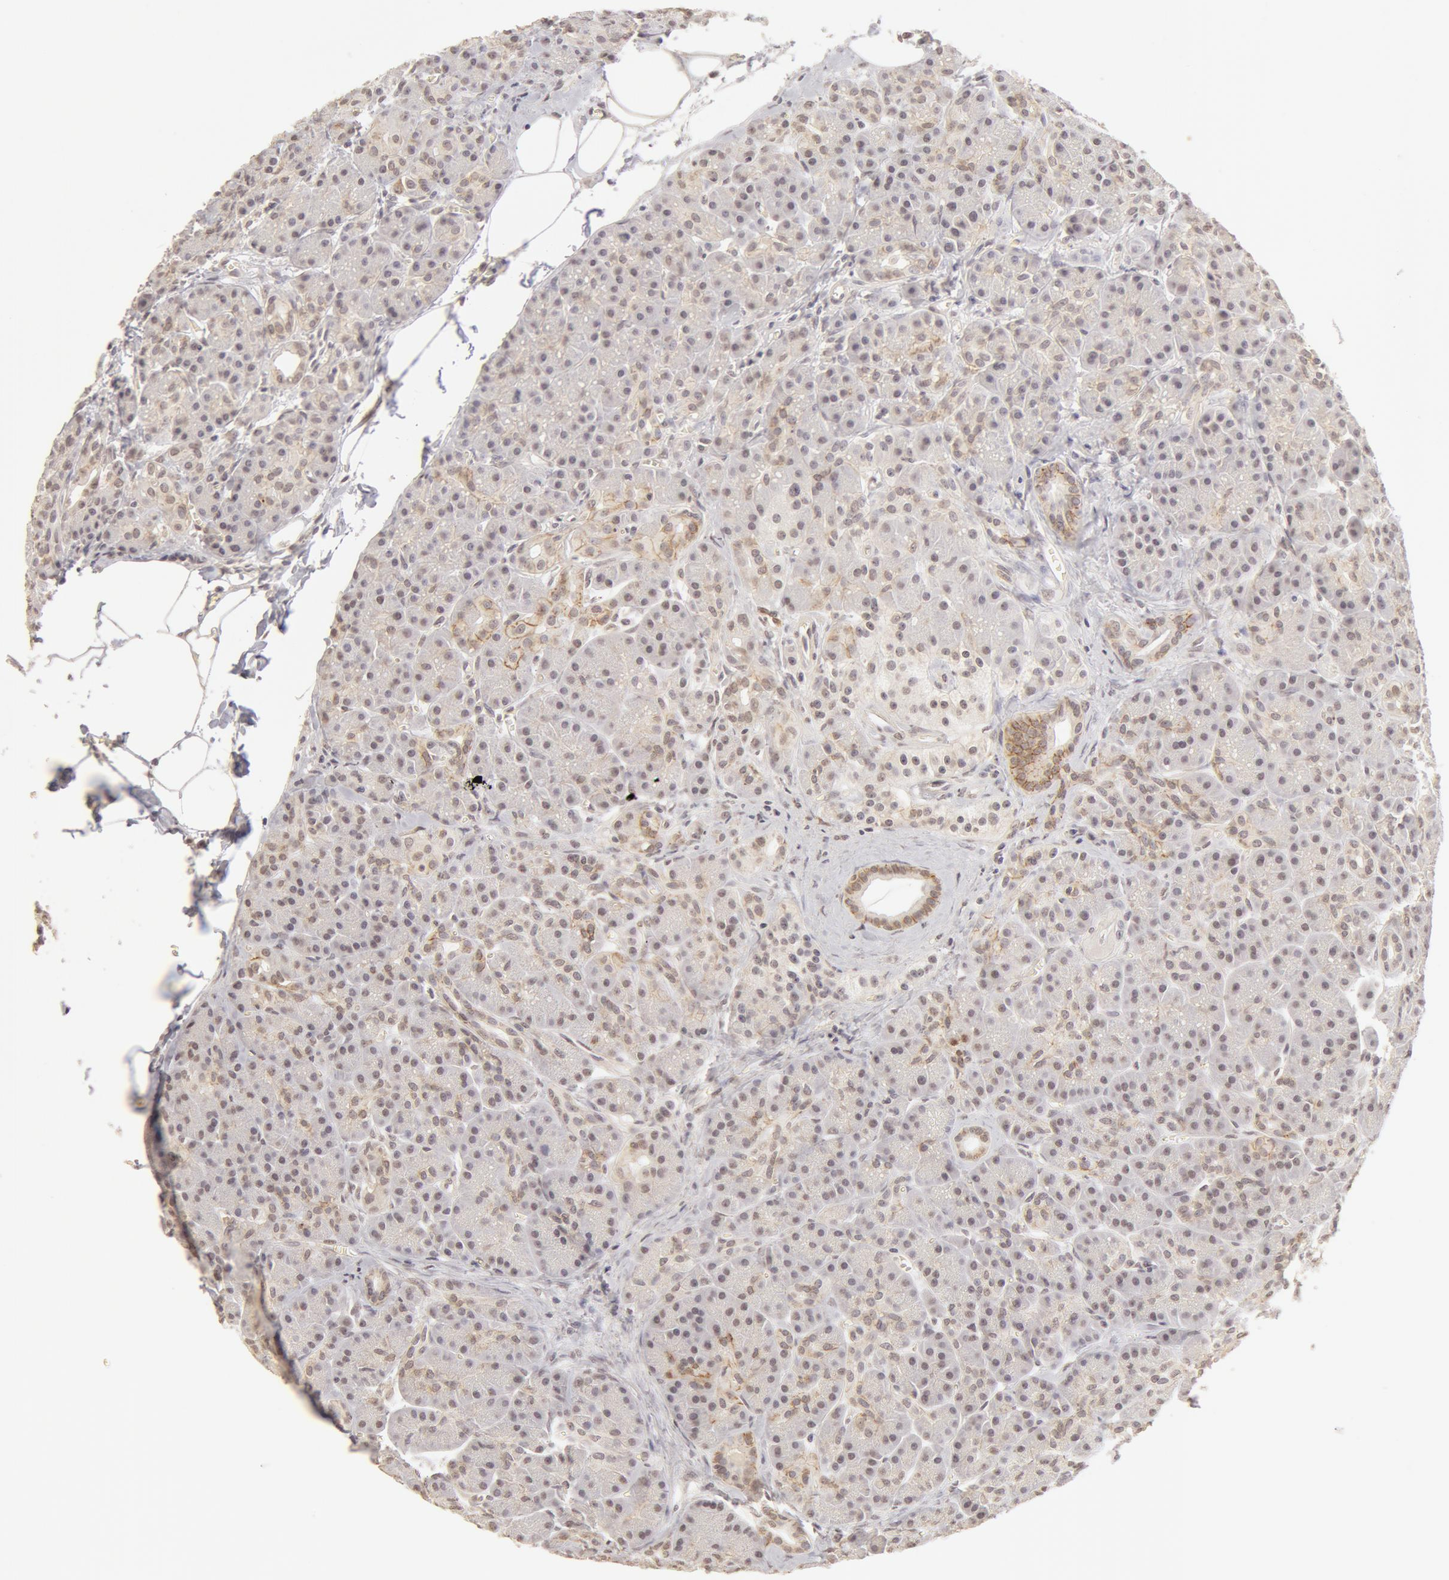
{"staining": {"intensity": "weak", "quantity": "<25%", "location": "cytoplasmic/membranous"}, "tissue": "pancreas", "cell_type": "Exocrine glandular cells", "image_type": "normal", "snomed": [{"axis": "morphology", "description": "Normal tissue, NOS"}, {"axis": "topography", "description": "Pancreas"}], "caption": "Human pancreas stained for a protein using IHC displays no expression in exocrine glandular cells.", "gene": "ADAM10", "patient": {"sex": "male", "age": 73}}